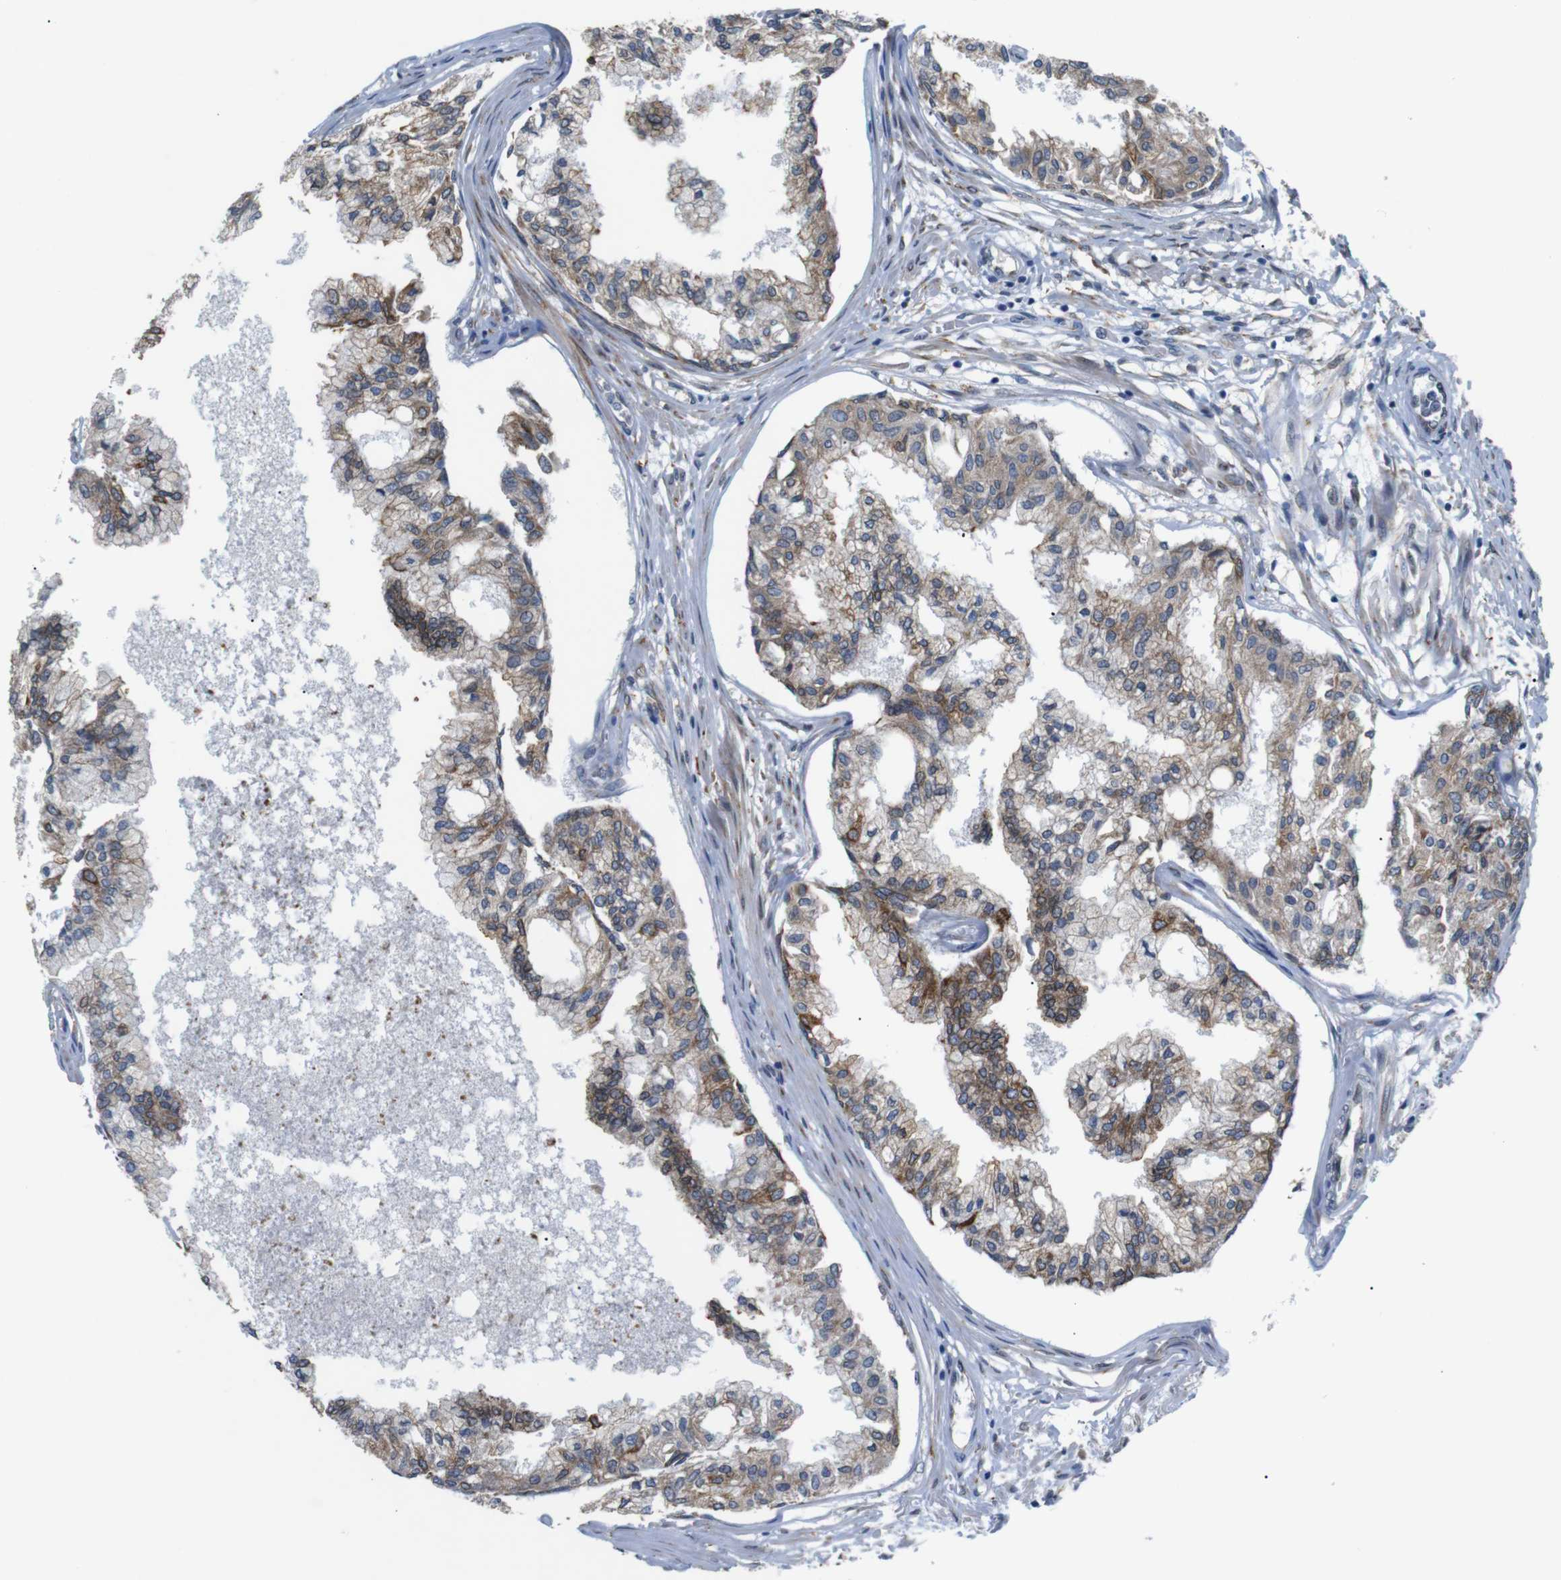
{"staining": {"intensity": "moderate", "quantity": ">75%", "location": "cytoplasmic/membranous"}, "tissue": "prostate", "cell_type": "Glandular cells", "image_type": "normal", "snomed": [{"axis": "morphology", "description": "Normal tissue, NOS"}, {"axis": "topography", "description": "Prostate"}, {"axis": "topography", "description": "Seminal veicle"}], "caption": "Prostate was stained to show a protein in brown. There is medium levels of moderate cytoplasmic/membranous positivity in approximately >75% of glandular cells. The staining was performed using DAB (3,3'-diaminobenzidine), with brown indicating positive protein expression. Nuclei are stained blue with hematoxylin.", "gene": "HACD3", "patient": {"sex": "male", "age": 60}}